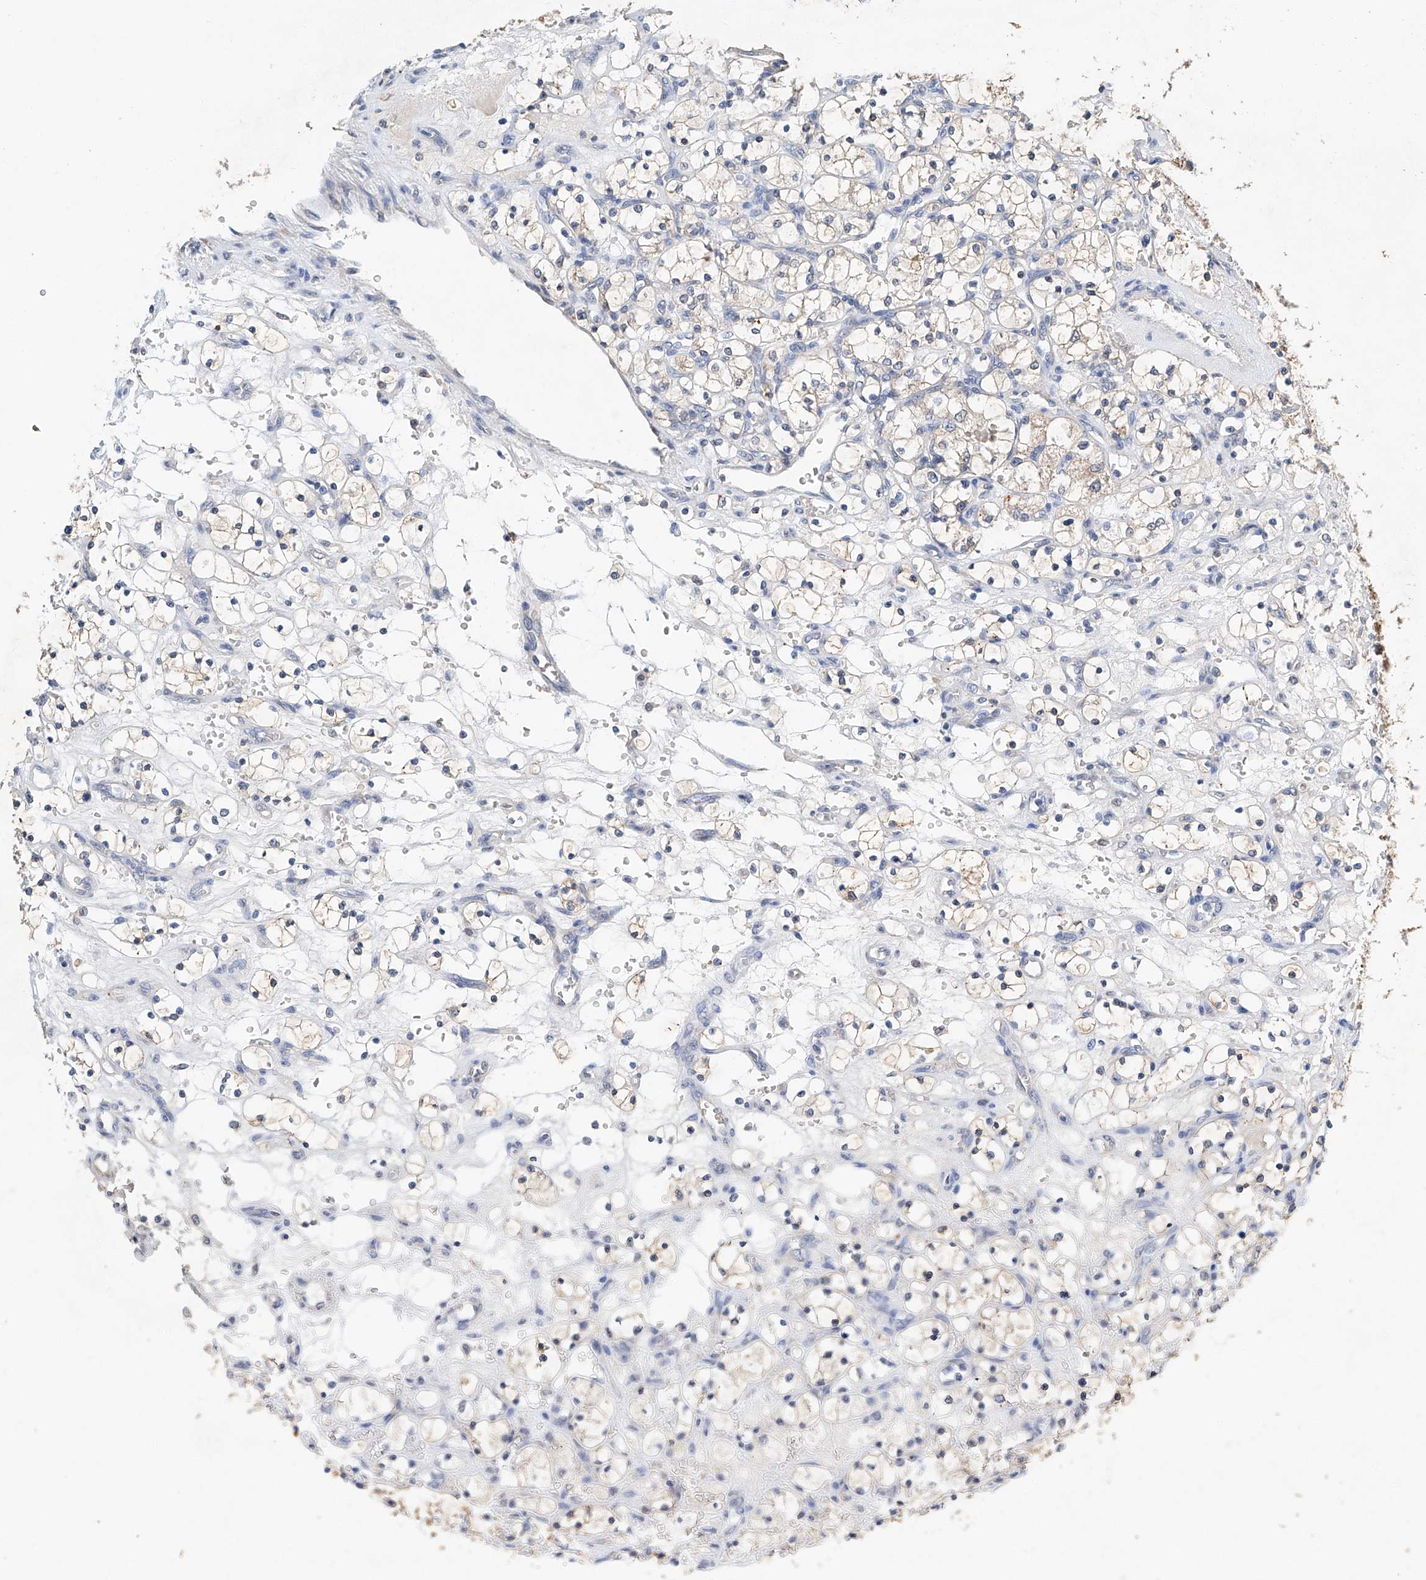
{"staining": {"intensity": "weak", "quantity": "<25%", "location": "cytoplasmic/membranous"}, "tissue": "renal cancer", "cell_type": "Tumor cells", "image_type": "cancer", "snomed": [{"axis": "morphology", "description": "Adenocarcinoma, NOS"}, {"axis": "topography", "description": "Kidney"}], "caption": "Tumor cells show no significant protein positivity in renal cancer (adenocarcinoma). Nuclei are stained in blue.", "gene": "CTDP1", "patient": {"sex": "female", "age": 69}}